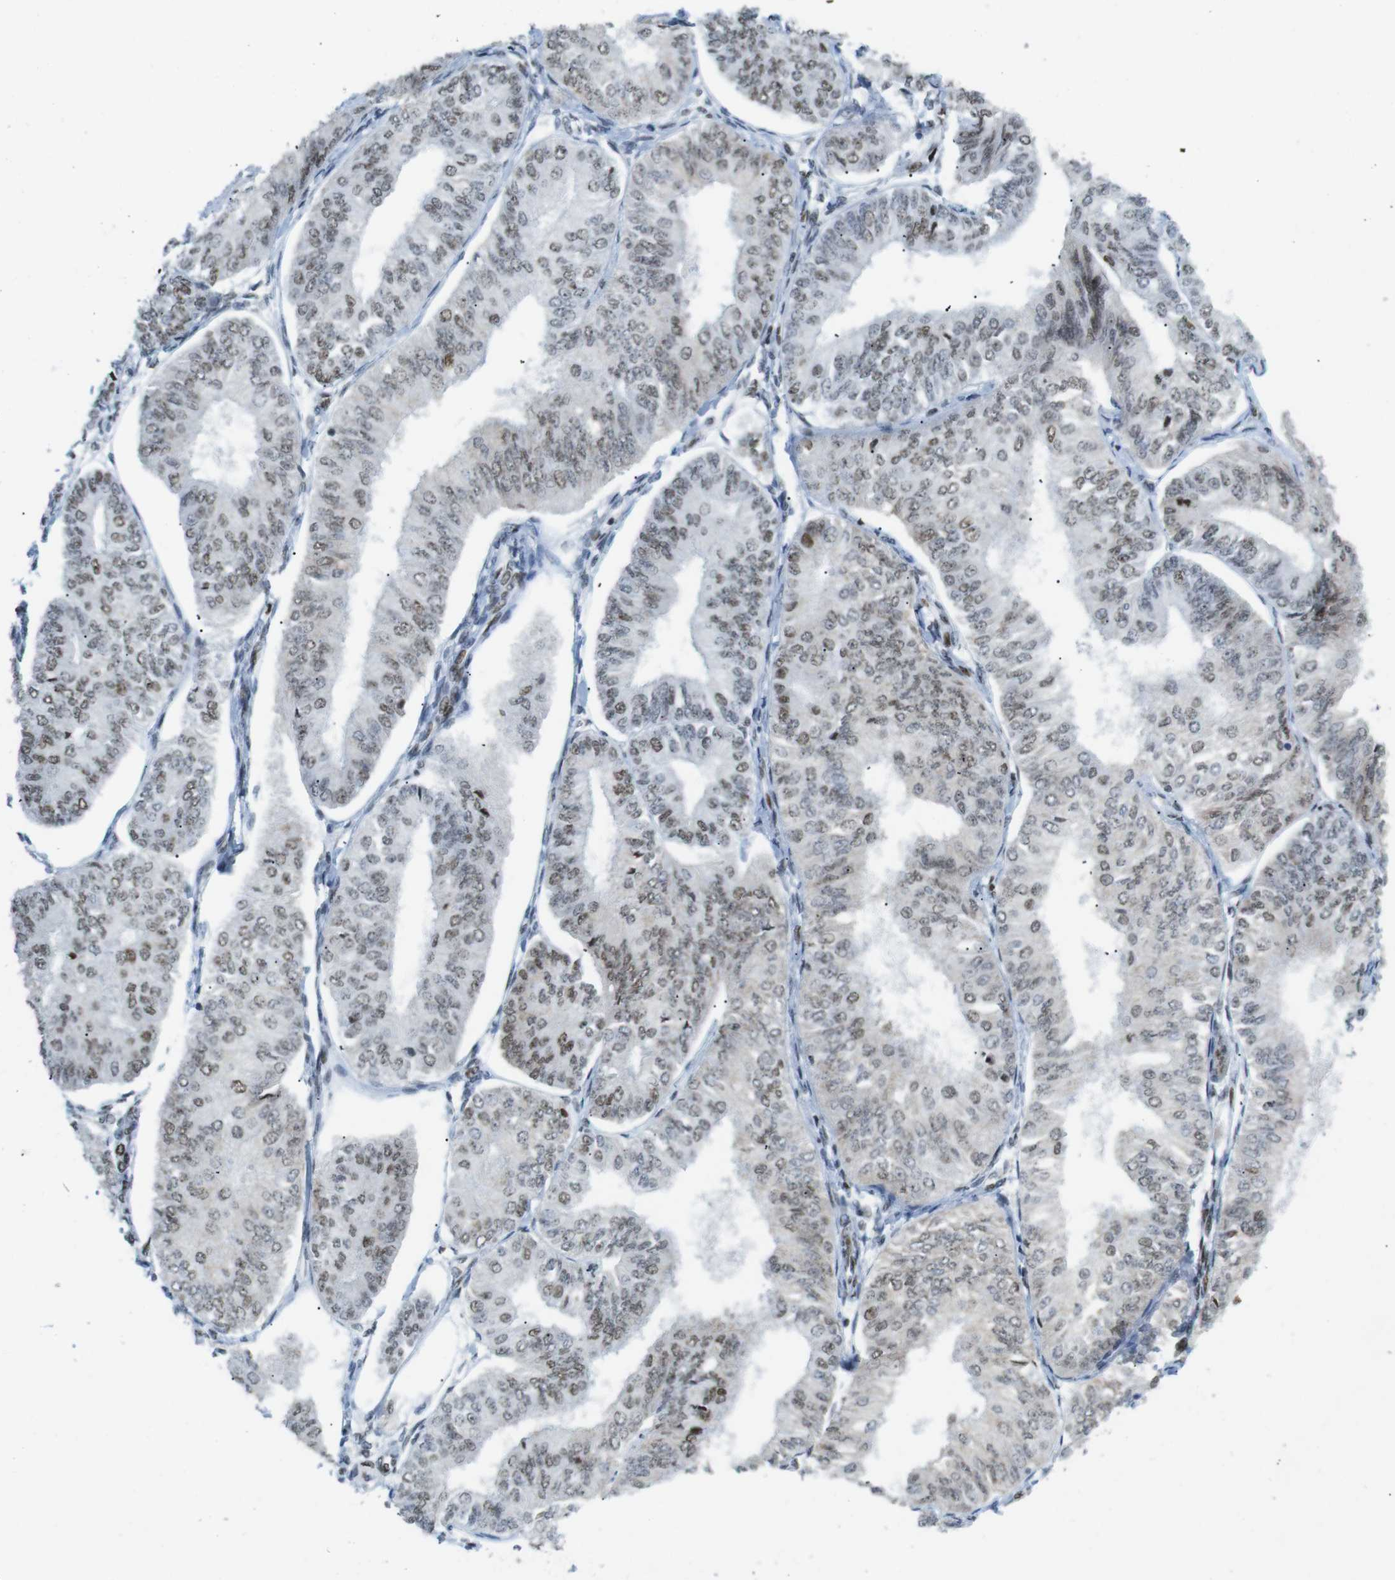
{"staining": {"intensity": "moderate", "quantity": "25%-75%", "location": "nuclear"}, "tissue": "endometrial cancer", "cell_type": "Tumor cells", "image_type": "cancer", "snomed": [{"axis": "morphology", "description": "Adenocarcinoma, NOS"}, {"axis": "topography", "description": "Endometrium"}], "caption": "Endometrial cancer (adenocarcinoma) stained for a protein demonstrates moderate nuclear positivity in tumor cells. (Stains: DAB (3,3'-diaminobenzidine) in brown, nuclei in blue, Microscopy: brightfield microscopy at high magnification).", "gene": "RIOX2", "patient": {"sex": "female", "age": 58}}